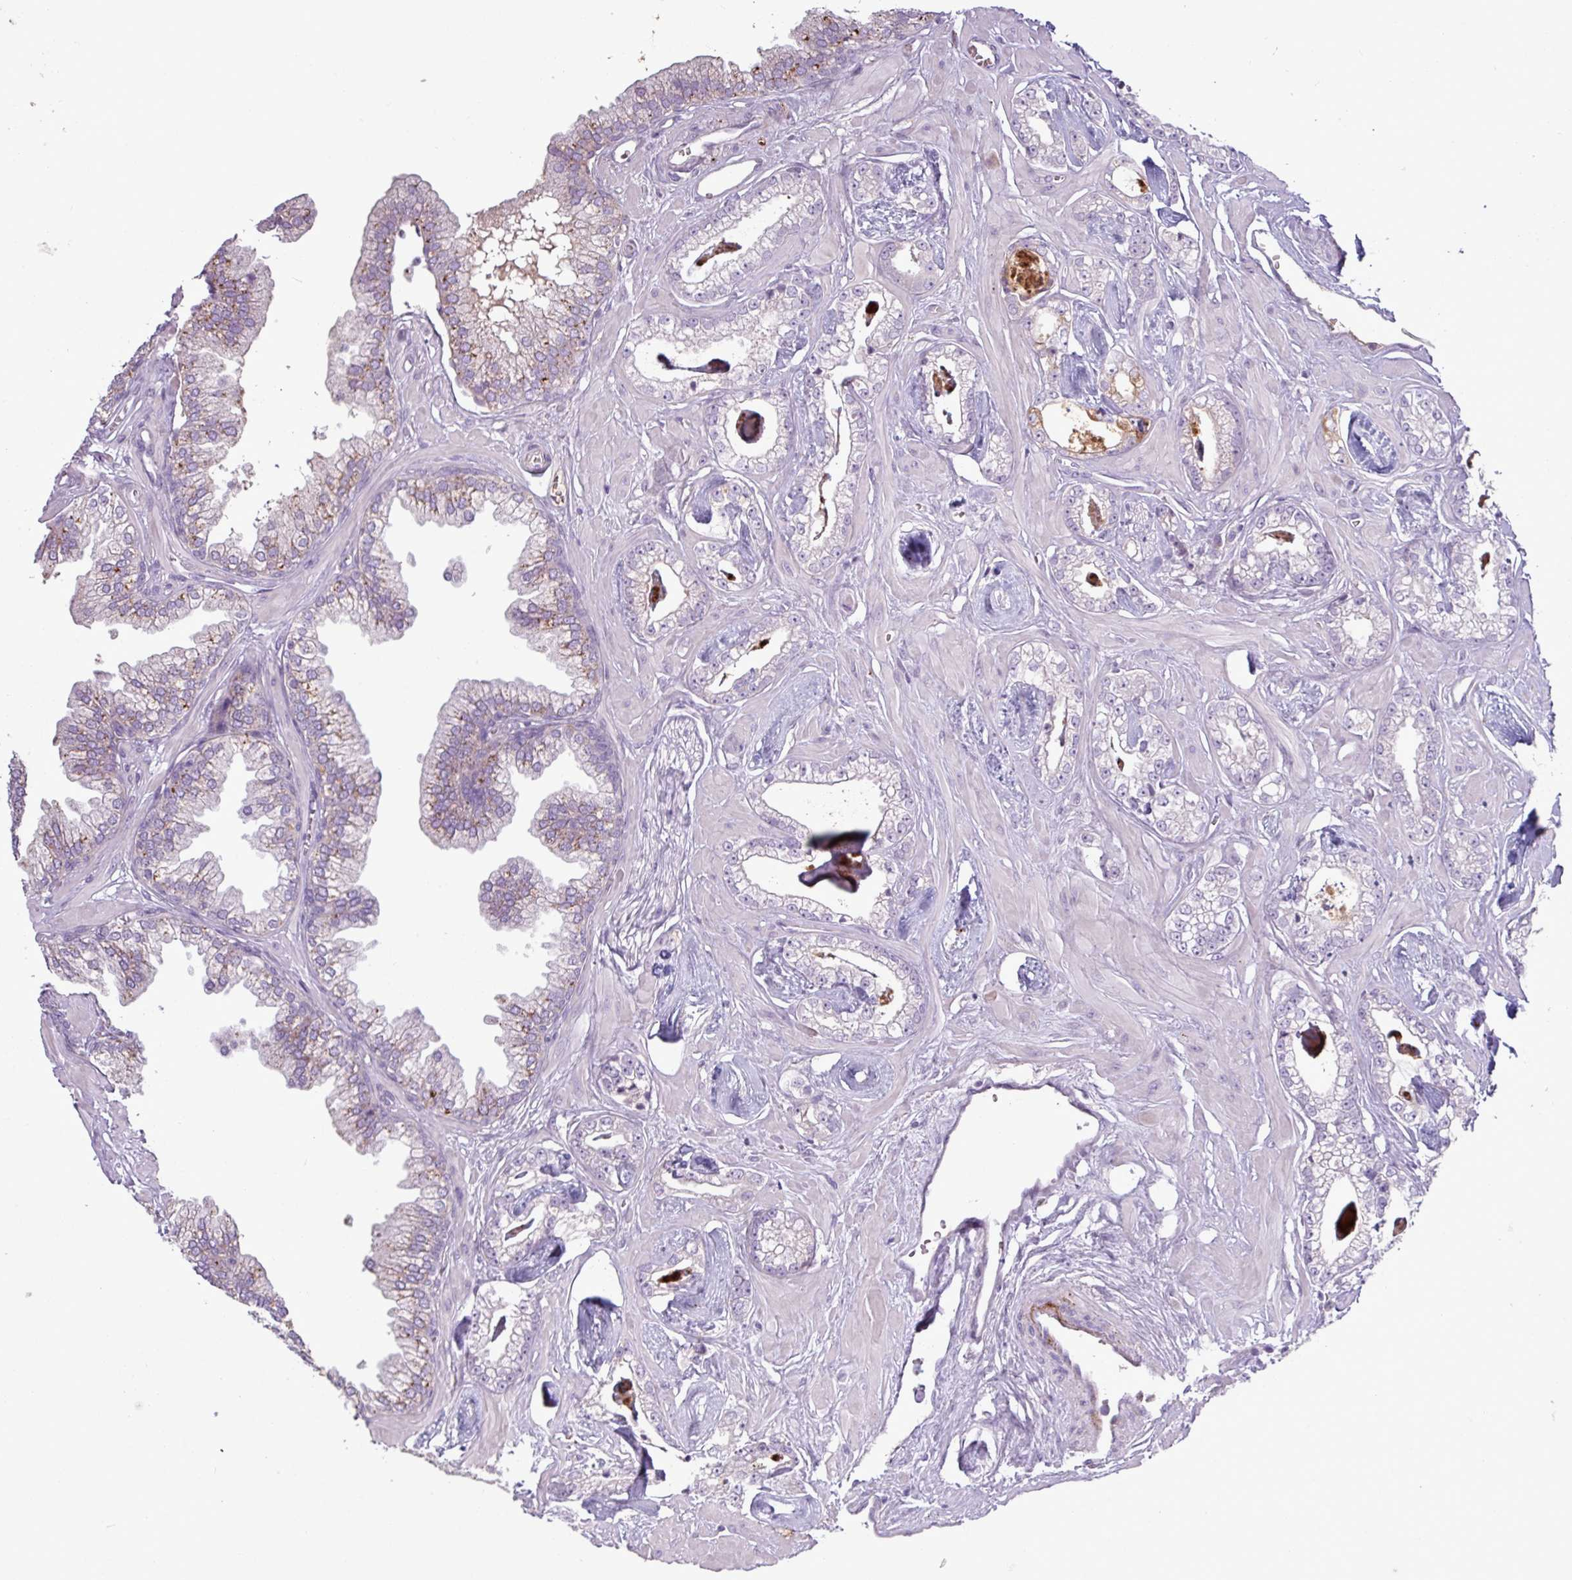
{"staining": {"intensity": "negative", "quantity": "none", "location": "none"}, "tissue": "prostate cancer", "cell_type": "Tumor cells", "image_type": "cancer", "snomed": [{"axis": "morphology", "description": "Adenocarcinoma, Low grade"}, {"axis": "topography", "description": "Prostate"}], "caption": "High power microscopy histopathology image of an immunohistochemistry (IHC) photomicrograph of prostate cancer (low-grade adenocarcinoma), revealing no significant positivity in tumor cells.", "gene": "C4B", "patient": {"sex": "male", "age": 60}}